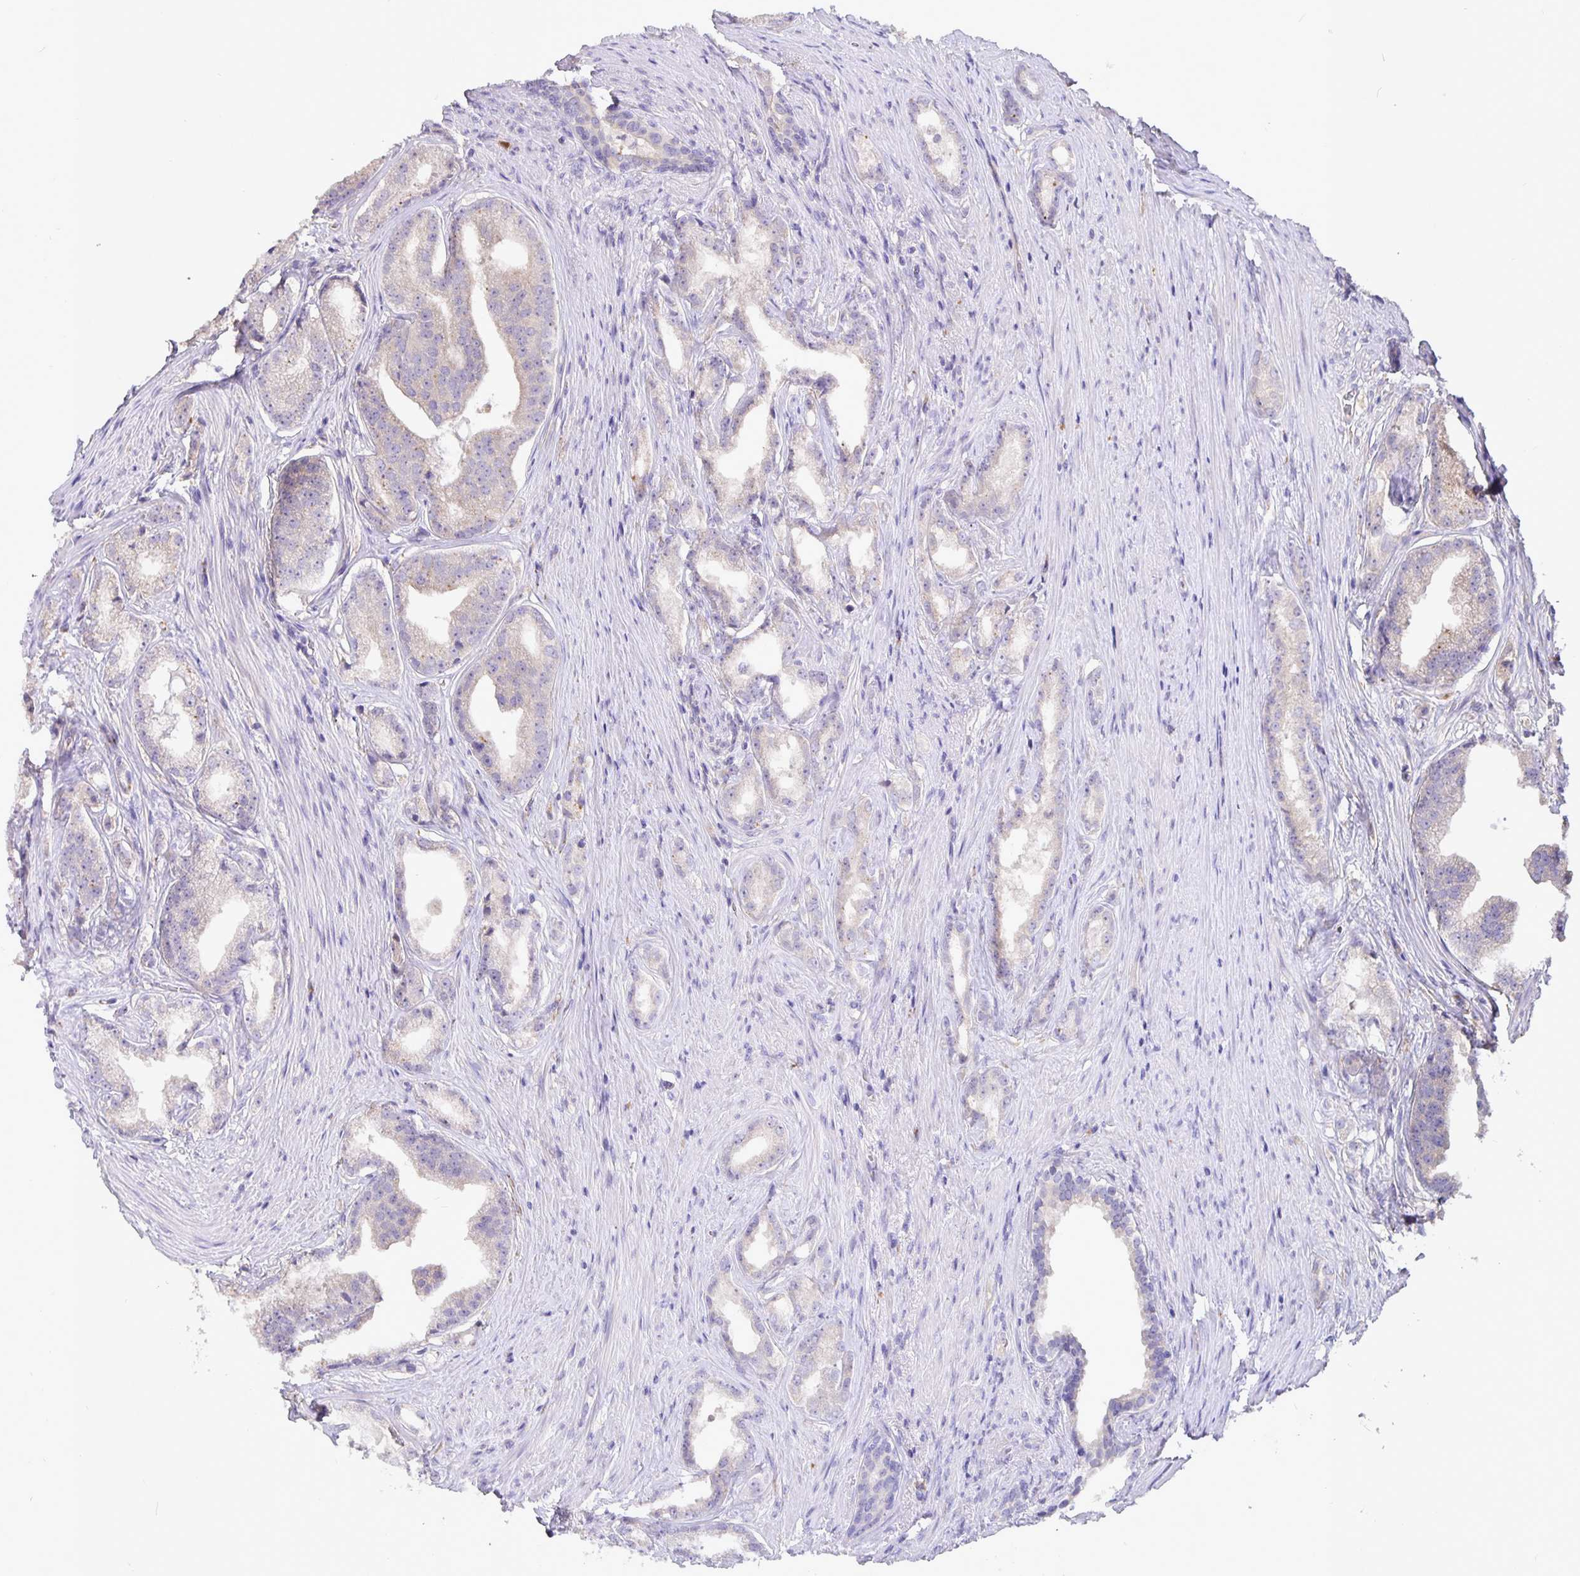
{"staining": {"intensity": "negative", "quantity": "none", "location": "none"}, "tissue": "prostate cancer", "cell_type": "Tumor cells", "image_type": "cancer", "snomed": [{"axis": "morphology", "description": "Adenocarcinoma, Low grade"}, {"axis": "topography", "description": "Prostate"}], "caption": "Human prostate cancer stained for a protein using IHC shows no expression in tumor cells.", "gene": "EML6", "patient": {"sex": "male", "age": 65}}